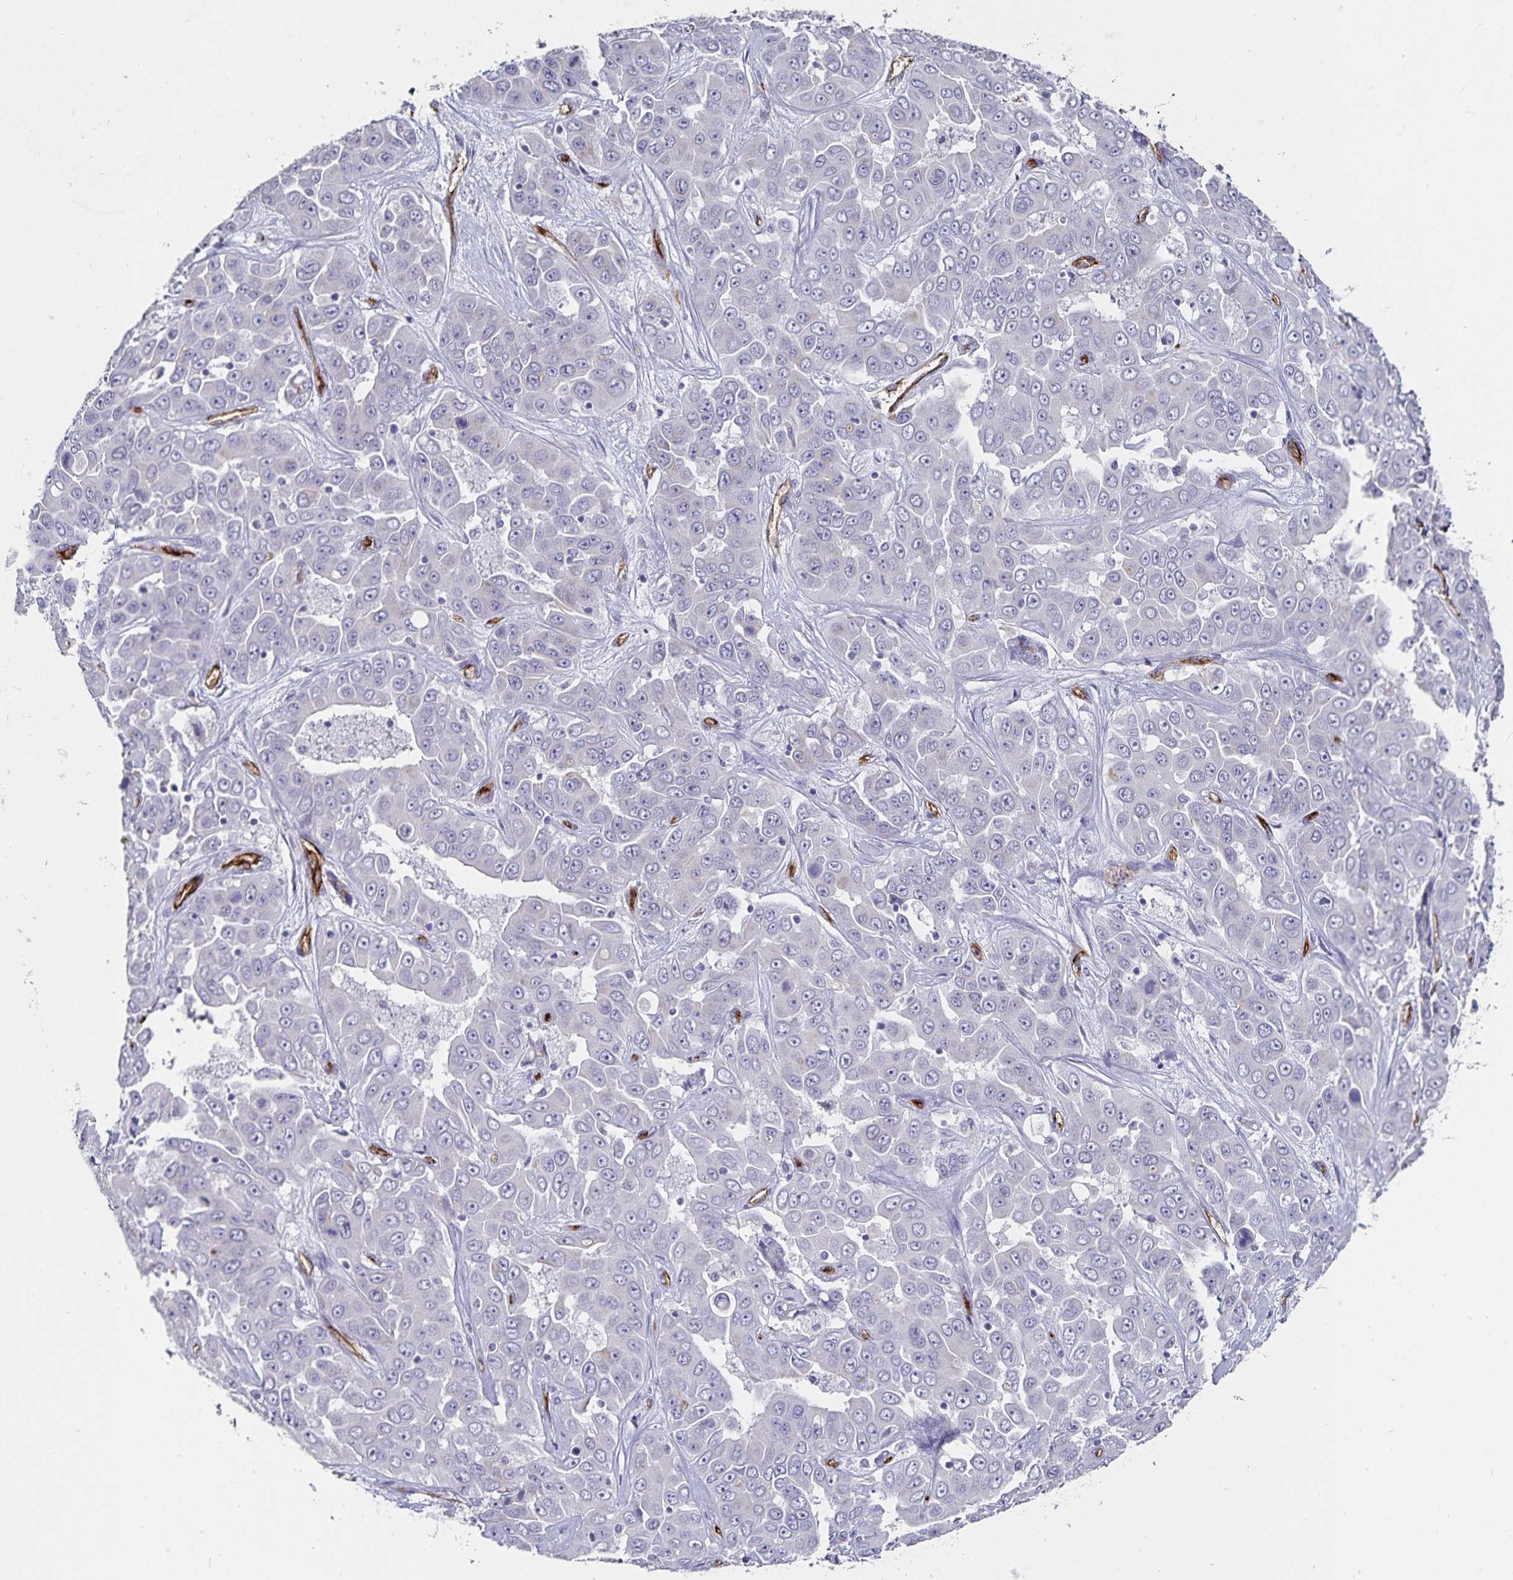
{"staining": {"intensity": "negative", "quantity": "none", "location": "none"}, "tissue": "liver cancer", "cell_type": "Tumor cells", "image_type": "cancer", "snomed": [{"axis": "morphology", "description": "Cholangiocarcinoma"}, {"axis": "topography", "description": "Liver"}], "caption": "A photomicrograph of human cholangiocarcinoma (liver) is negative for staining in tumor cells.", "gene": "PODXL", "patient": {"sex": "female", "age": 52}}